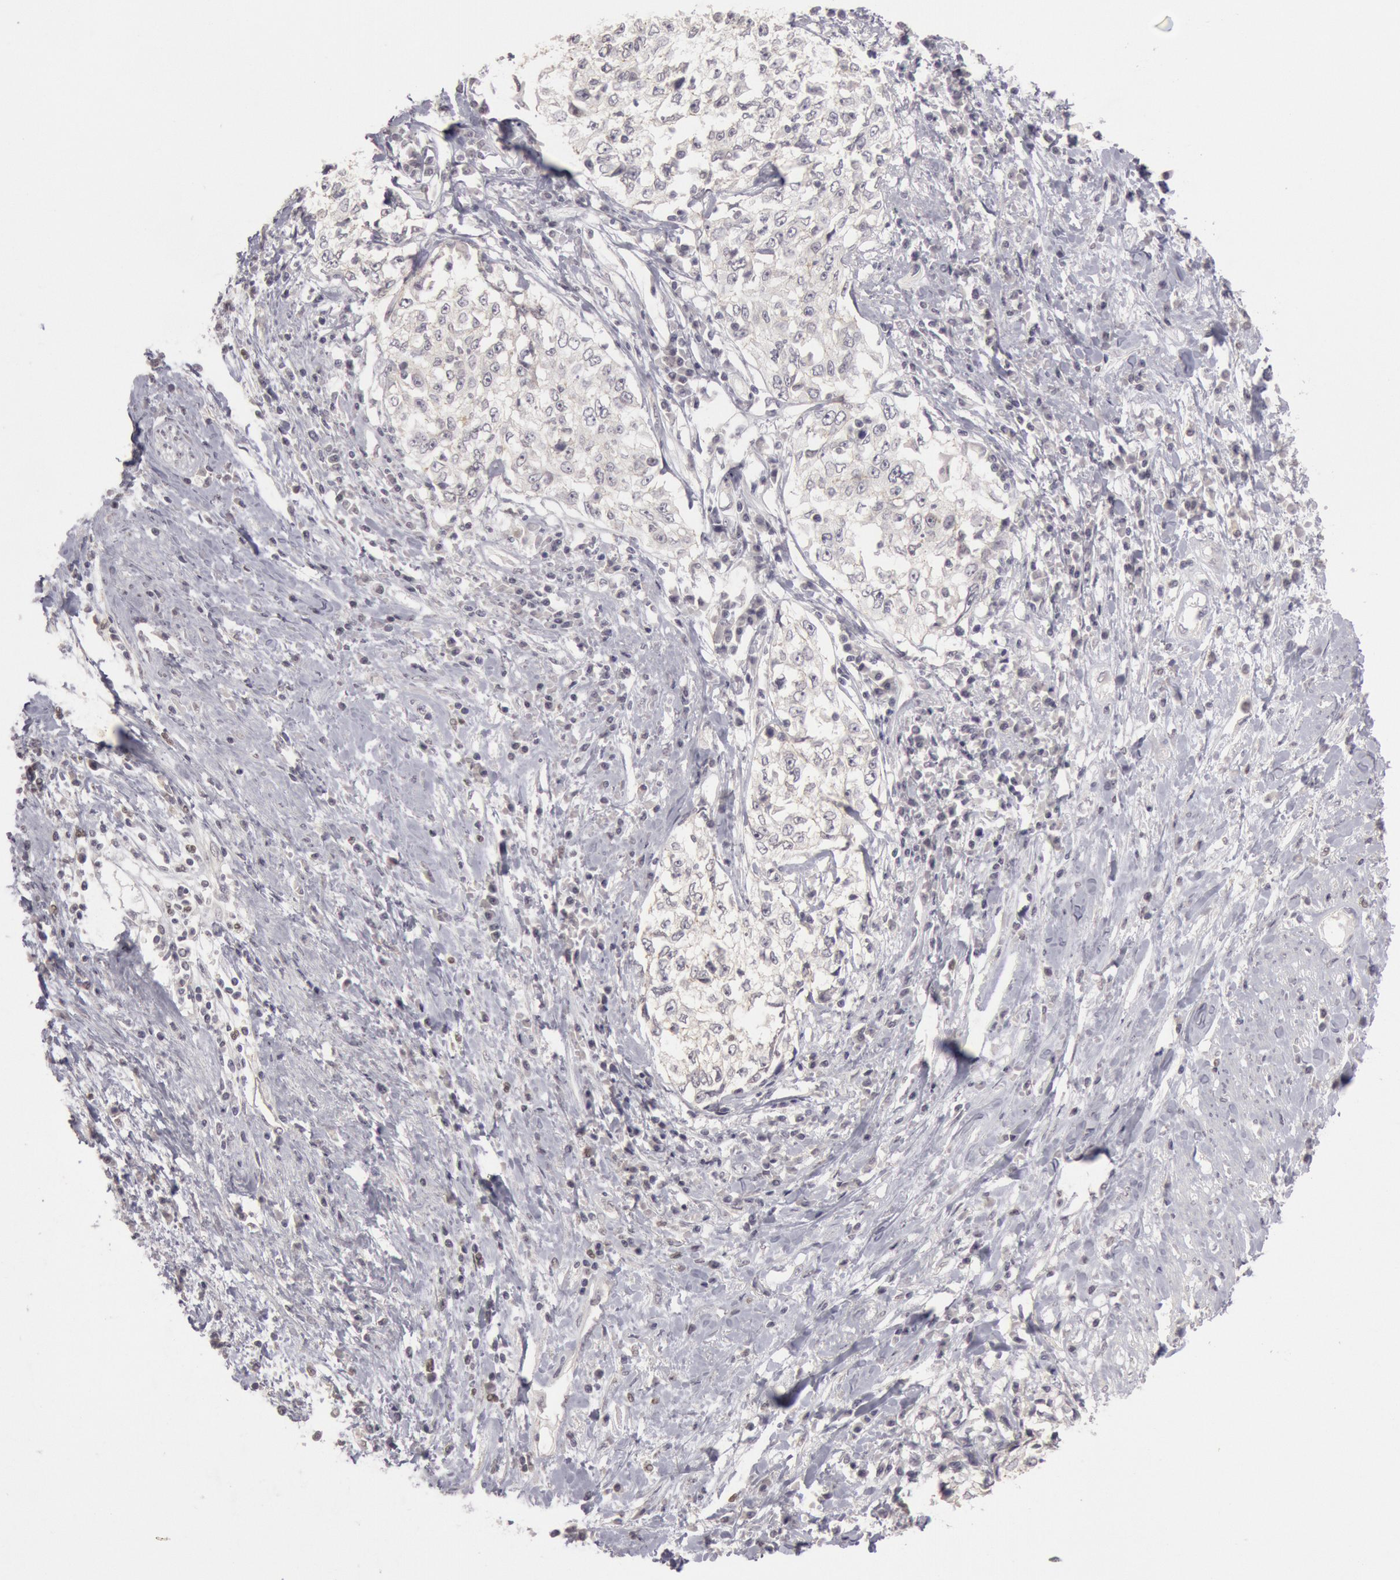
{"staining": {"intensity": "negative", "quantity": "none", "location": "none"}, "tissue": "cervical cancer", "cell_type": "Tumor cells", "image_type": "cancer", "snomed": [{"axis": "morphology", "description": "Squamous cell carcinoma, NOS"}, {"axis": "topography", "description": "Cervix"}], "caption": "This is an immunohistochemistry histopathology image of cervical cancer. There is no expression in tumor cells.", "gene": "RIMBP3C", "patient": {"sex": "female", "age": 57}}